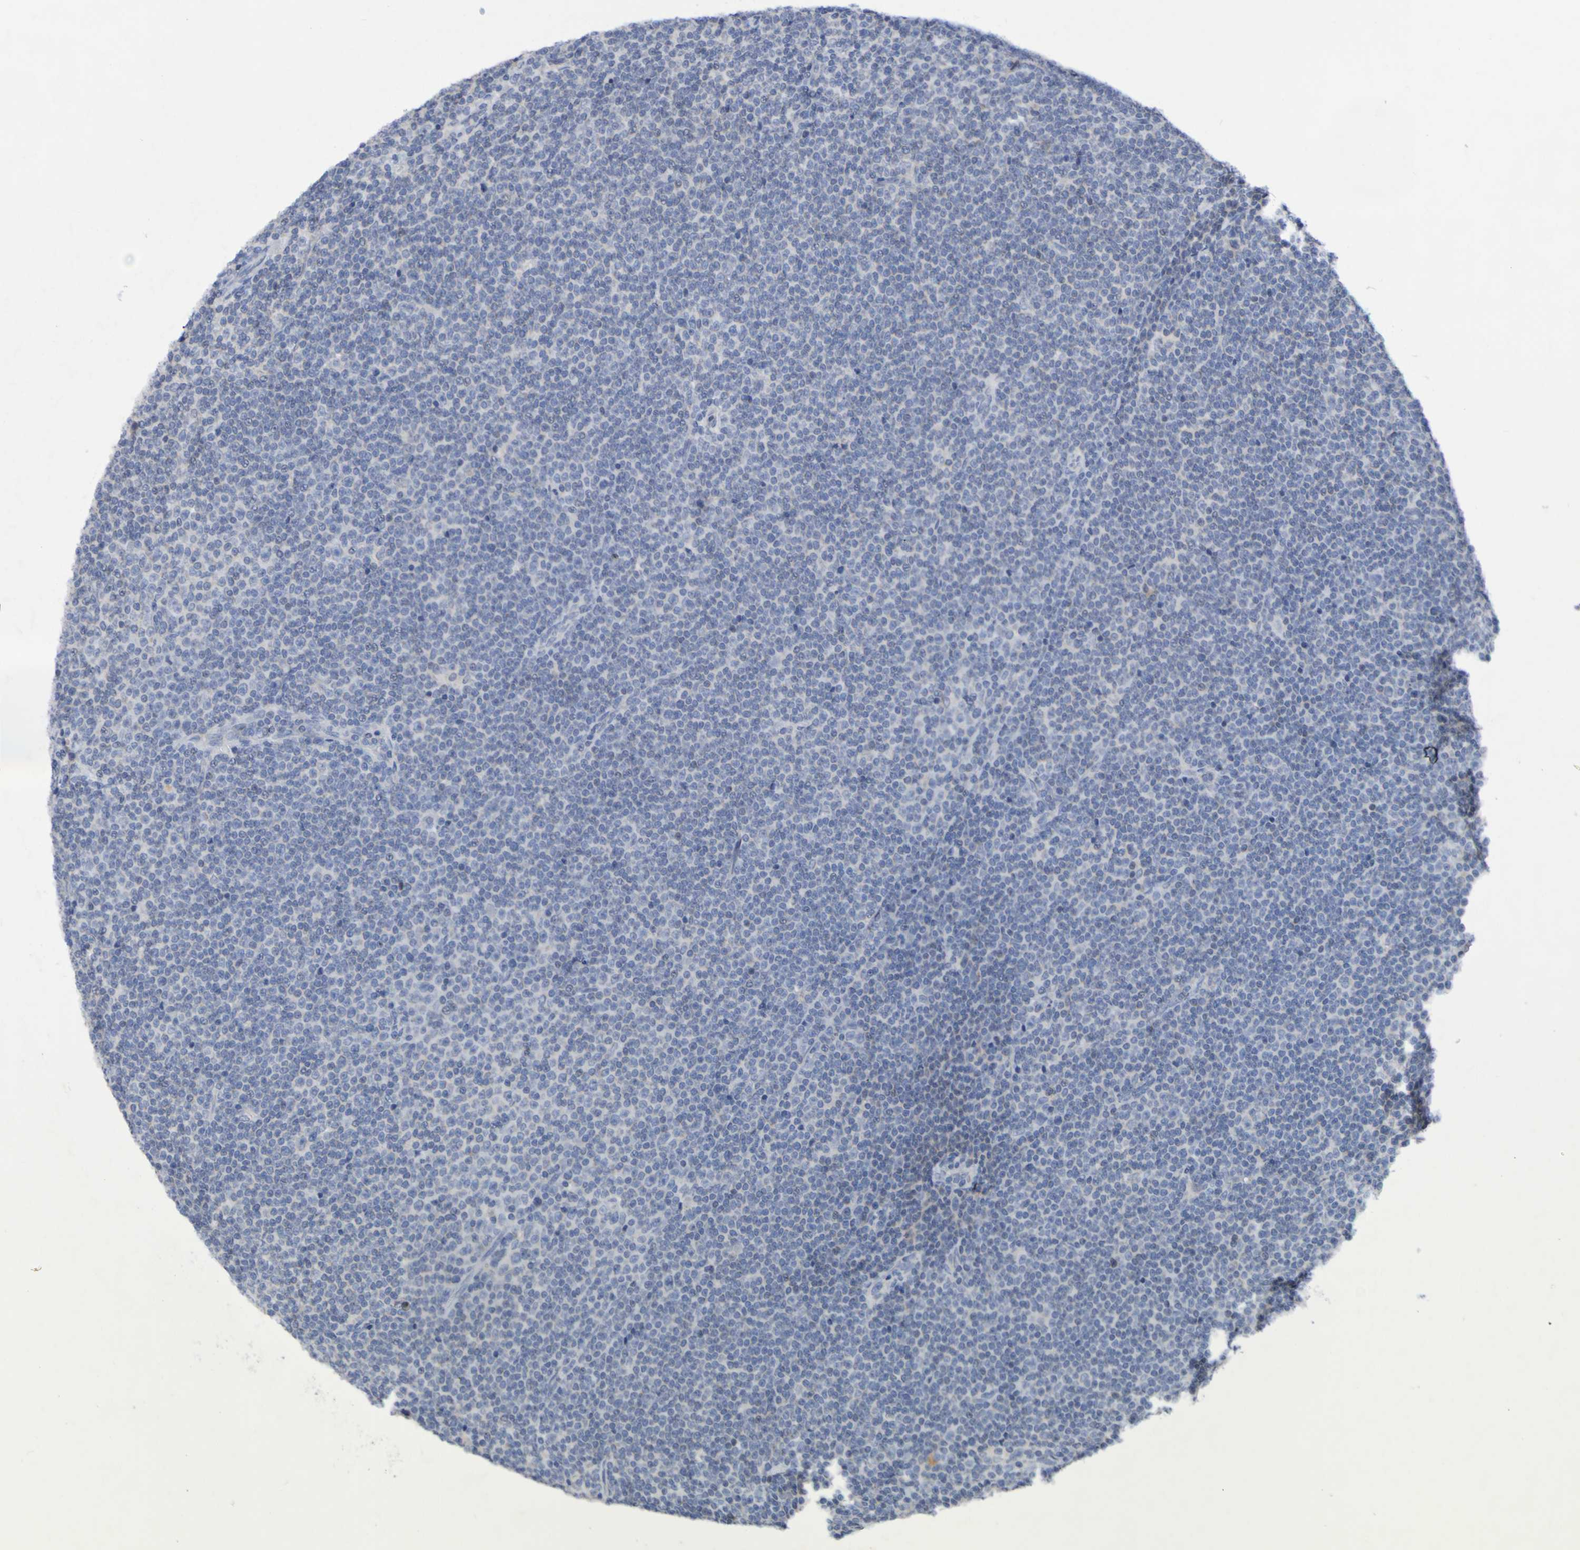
{"staining": {"intensity": "negative", "quantity": "none", "location": "none"}, "tissue": "lymphoma", "cell_type": "Tumor cells", "image_type": "cancer", "snomed": [{"axis": "morphology", "description": "Malignant lymphoma, non-Hodgkin's type, Low grade"}, {"axis": "topography", "description": "Lymph node"}], "caption": "Image shows no significant protein staining in tumor cells of lymphoma. (DAB (3,3'-diaminobenzidine) immunohistochemistry, high magnification).", "gene": "PTP4A2", "patient": {"sex": "female", "age": 67}}